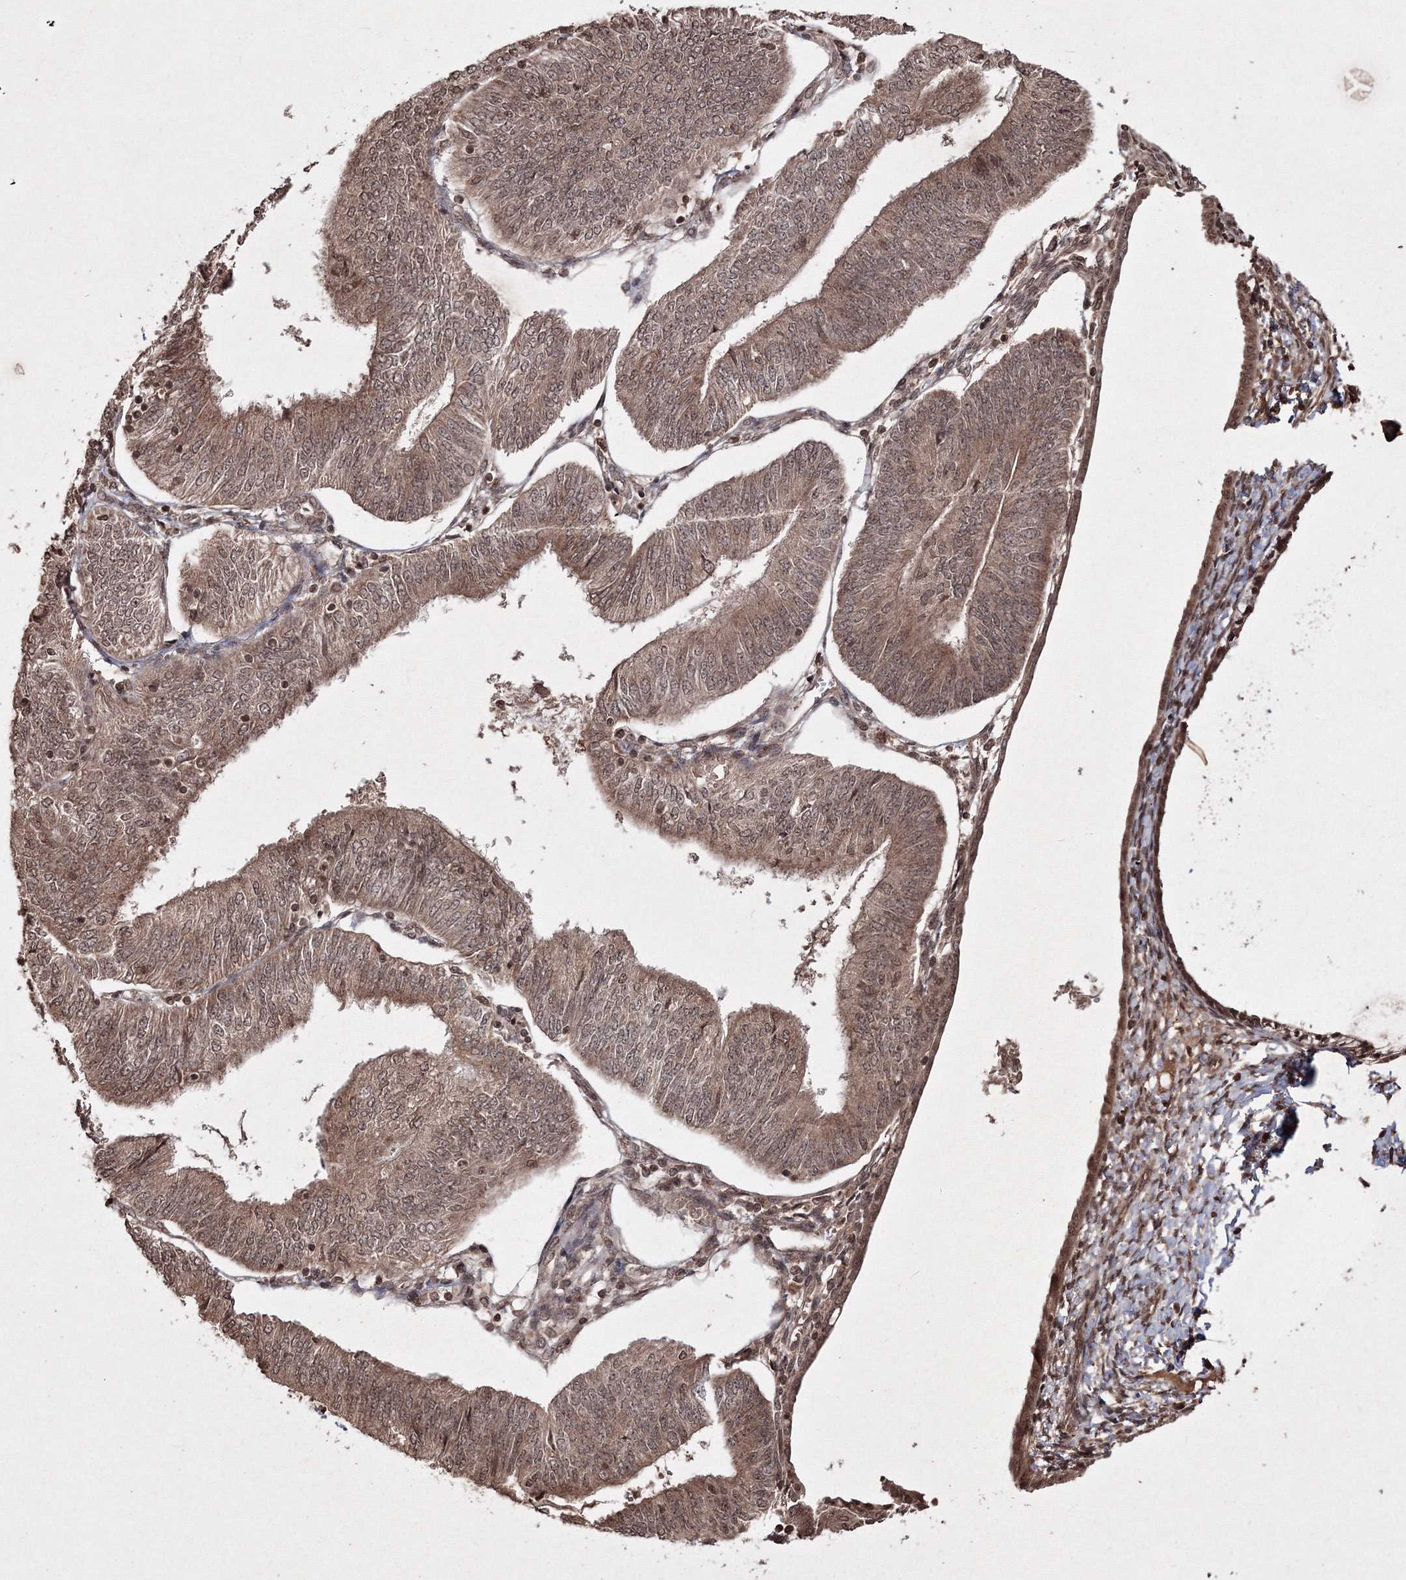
{"staining": {"intensity": "moderate", "quantity": ">75%", "location": "cytoplasmic/membranous,nuclear"}, "tissue": "endometrial cancer", "cell_type": "Tumor cells", "image_type": "cancer", "snomed": [{"axis": "morphology", "description": "Adenocarcinoma, NOS"}, {"axis": "topography", "description": "Endometrium"}], "caption": "A brown stain labels moderate cytoplasmic/membranous and nuclear staining of a protein in human endometrial cancer tumor cells. (Stains: DAB in brown, nuclei in blue, Microscopy: brightfield microscopy at high magnification).", "gene": "PEX13", "patient": {"sex": "female", "age": 58}}